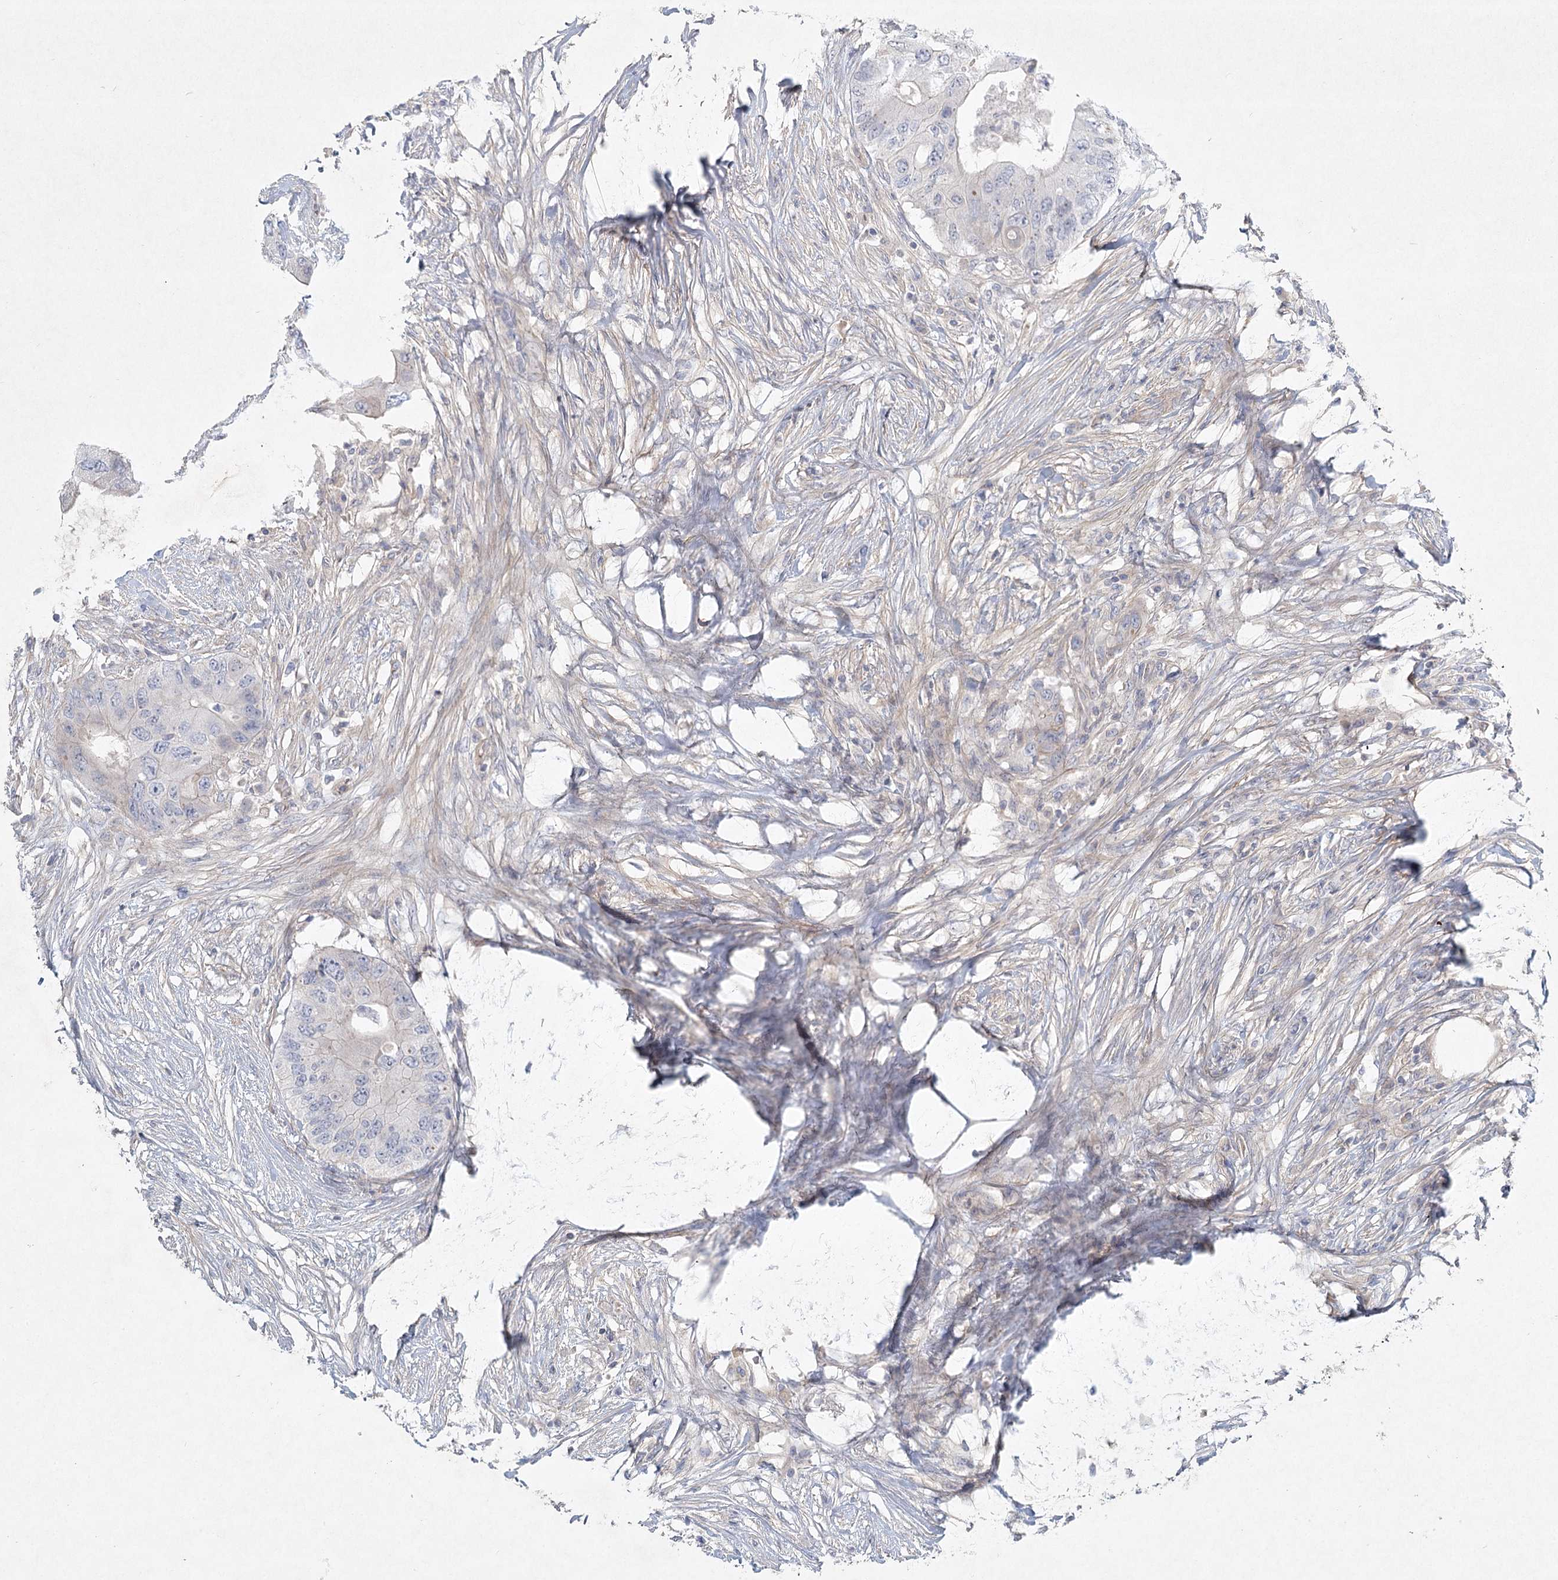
{"staining": {"intensity": "negative", "quantity": "none", "location": "none"}, "tissue": "colorectal cancer", "cell_type": "Tumor cells", "image_type": "cancer", "snomed": [{"axis": "morphology", "description": "Adenocarcinoma, NOS"}, {"axis": "topography", "description": "Colon"}], "caption": "Immunohistochemistry (IHC) photomicrograph of colorectal adenocarcinoma stained for a protein (brown), which reveals no positivity in tumor cells.", "gene": "DNMBP", "patient": {"sex": "male", "age": 71}}